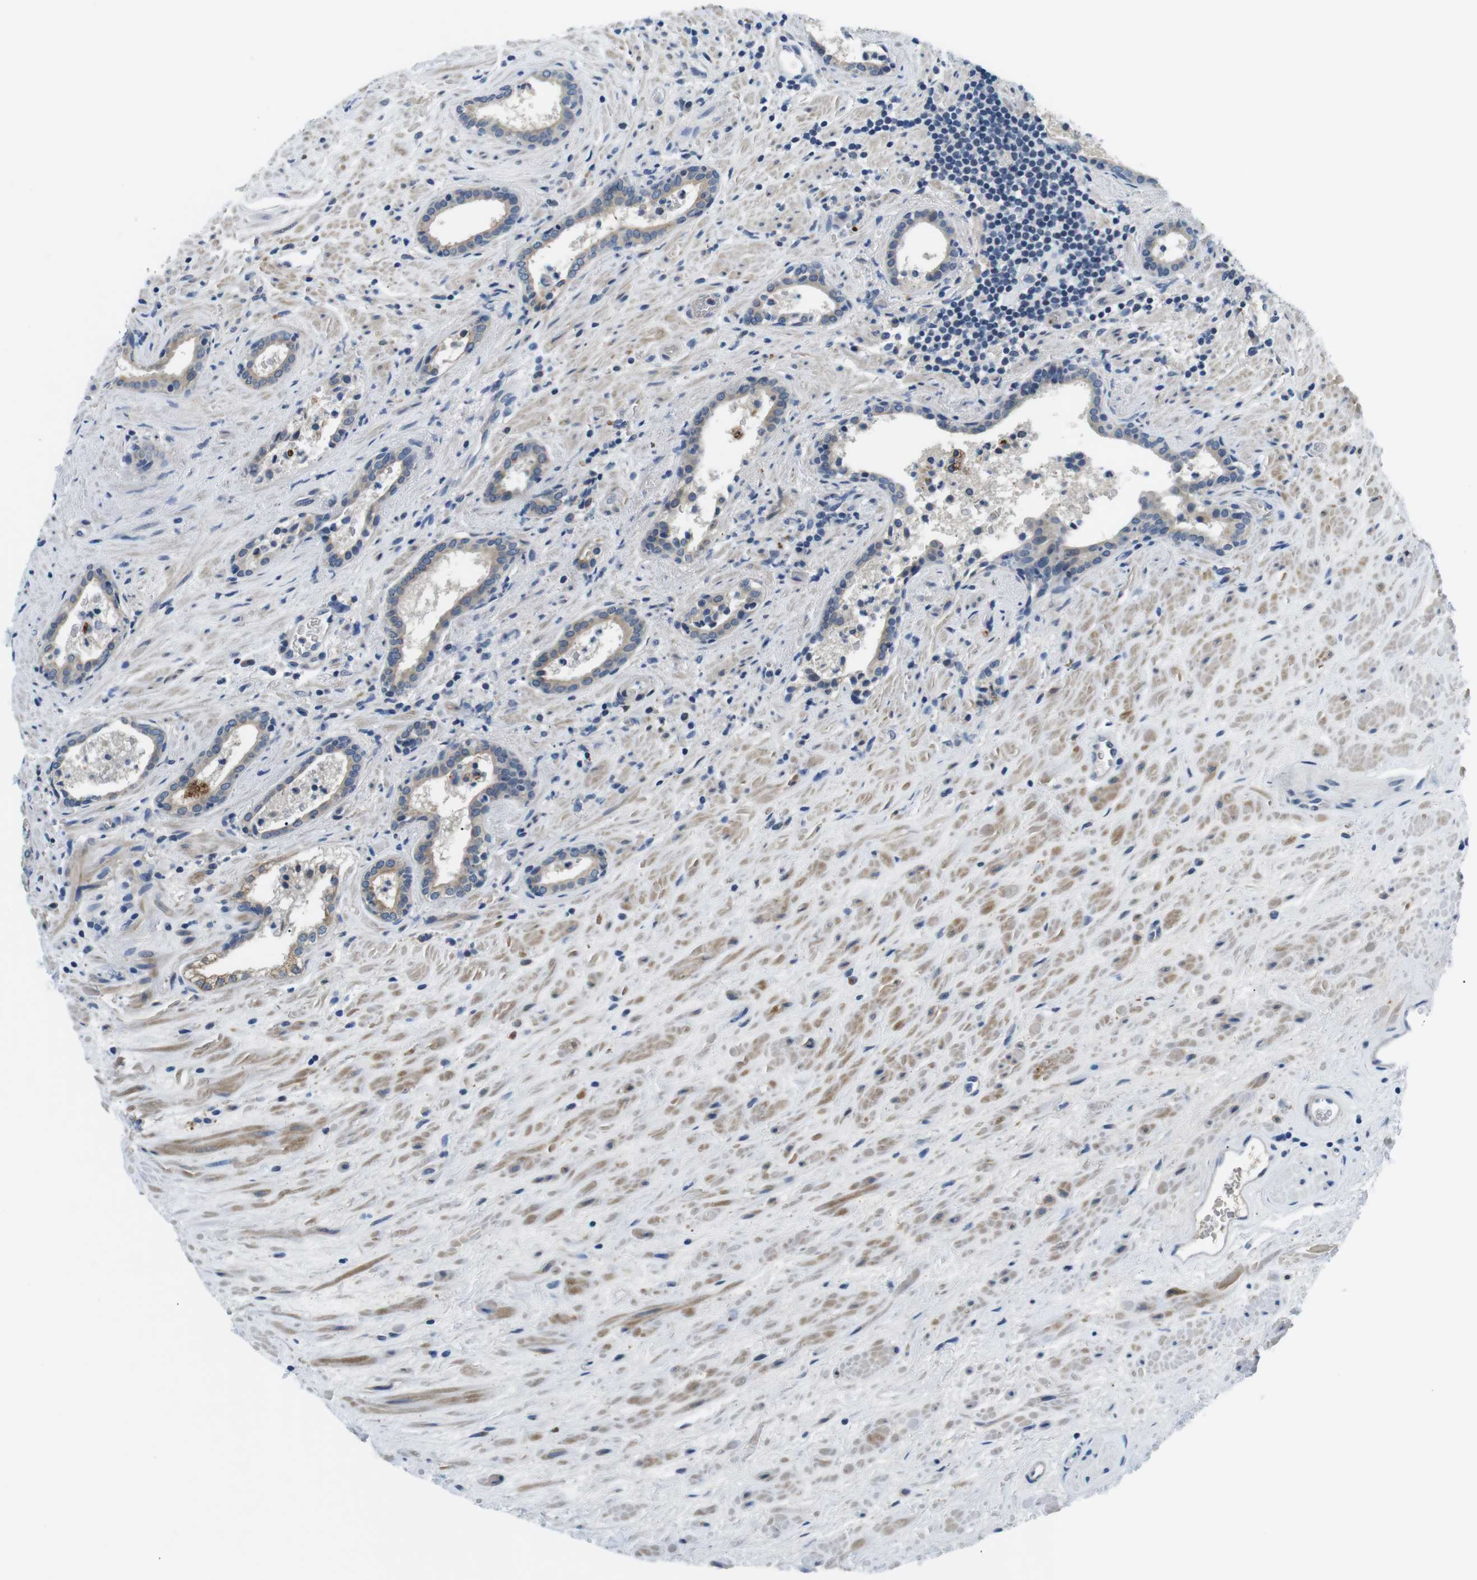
{"staining": {"intensity": "negative", "quantity": "none", "location": "none"}, "tissue": "prostate cancer", "cell_type": "Tumor cells", "image_type": "cancer", "snomed": [{"axis": "morphology", "description": "Adenocarcinoma, High grade"}, {"axis": "topography", "description": "Prostate"}], "caption": "This is an IHC image of human prostate cancer. There is no staining in tumor cells.", "gene": "WSCD1", "patient": {"sex": "male", "age": 71}}